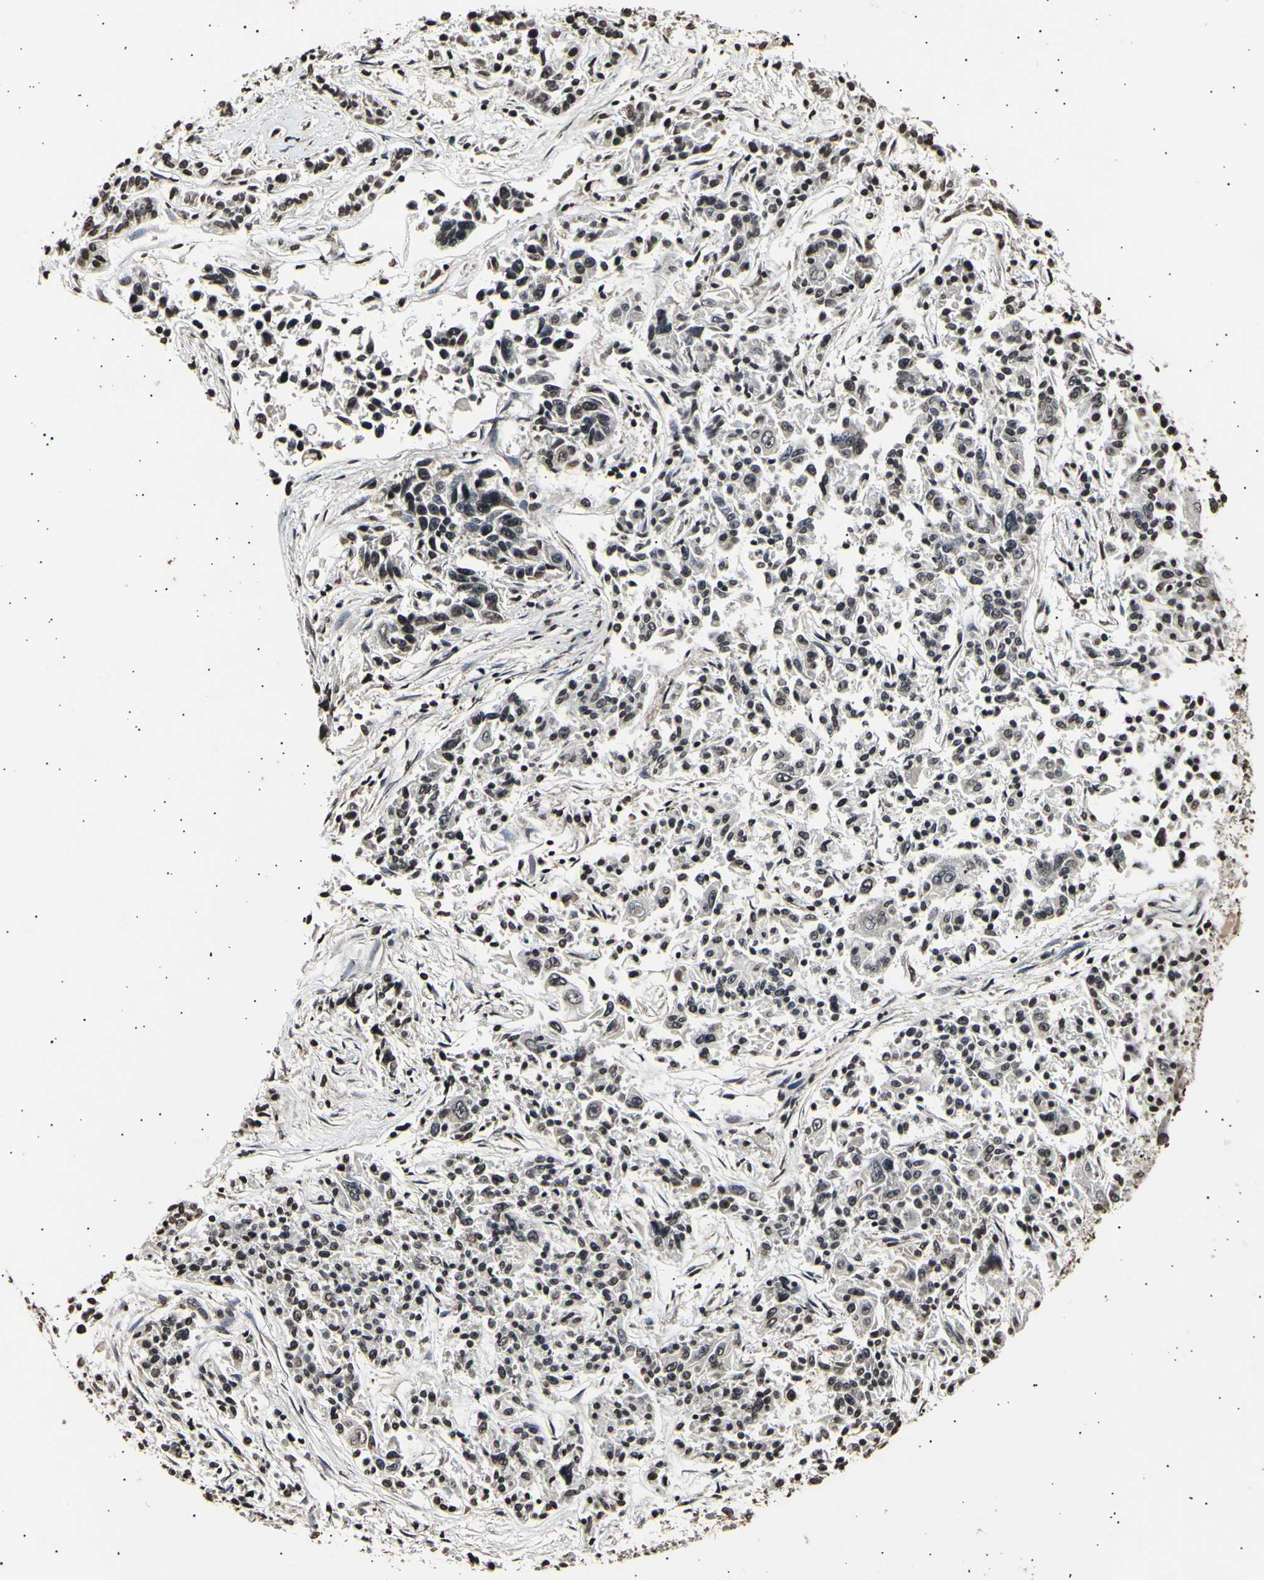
{"staining": {"intensity": "weak", "quantity": ">75%", "location": "cytoplasmic/membranous,nuclear"}, "tissue": "lung cancer", "cell_type": "Tumor cells", "image_type": "cancer", "snomed": [{"axis": "morphology", "description": "Adenocarcinoma, NOS"}, {"axis": "topography", "description": "Lung"}], "caption": "Lung adenocarcinoma stained for a protein (brown) shows weak cytoplasmic/membranous and nuclear positive expression in approximately >75% of tumor cells.", "gene": "ANAPC7", "patient": {"sex": "male", "age": 84}}